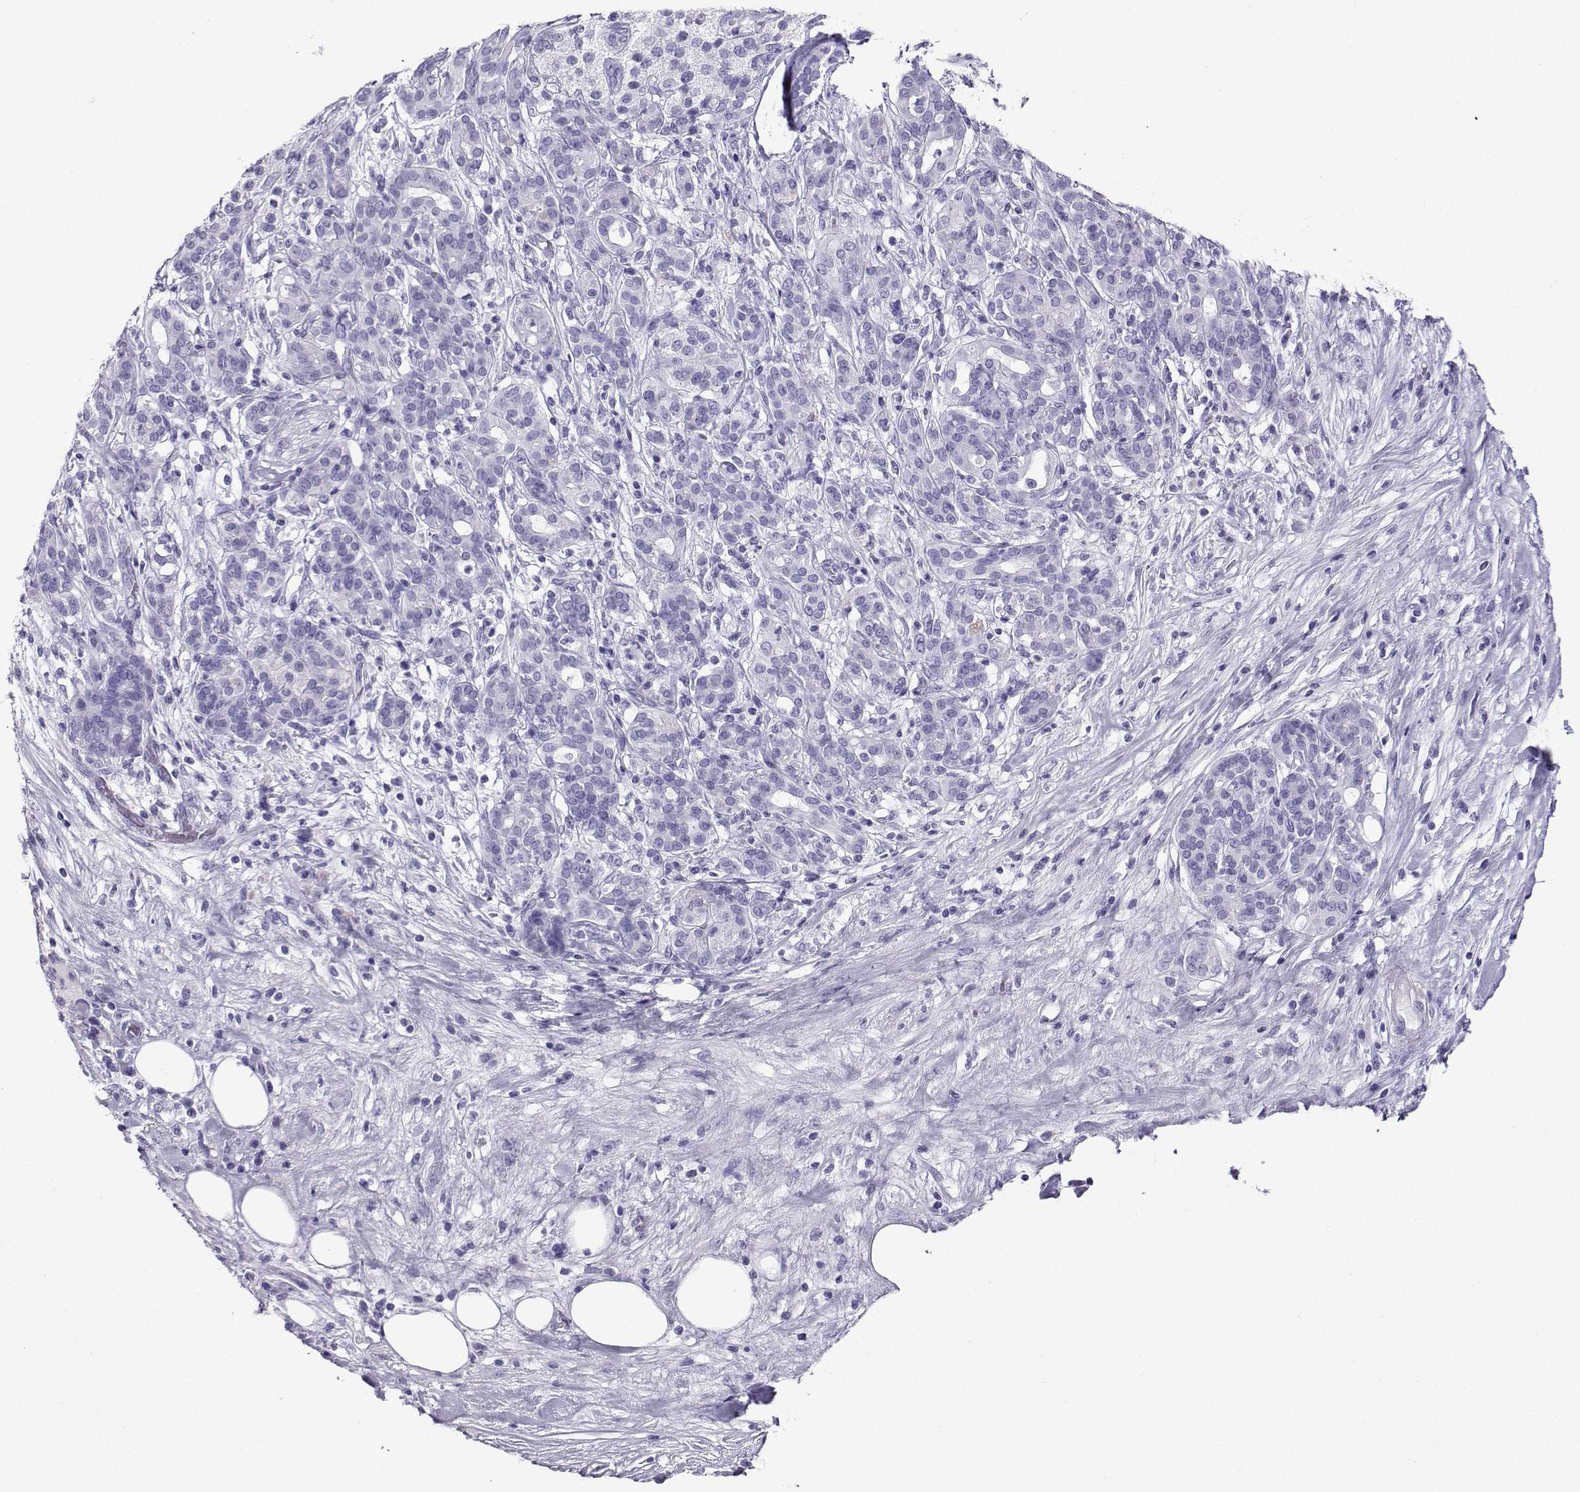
{"staining": {"intensity": "negative", "quantity": "none", "location": "none"}, "tissue": "pancreatic cancer", "cell_type": "Tumor cells", "image_type": "cancer", "snomed": [{"axis": "morphology", "description": "Adenocarcinoma, NOS"}, {"axis": "topography", "description": "Pancreas"}], "caption": "Image shows no significant protein positivity in tumor cells of pancreatic cancer.", "gene": "CD109", "patient": {"sex": "male", "age": 44}}